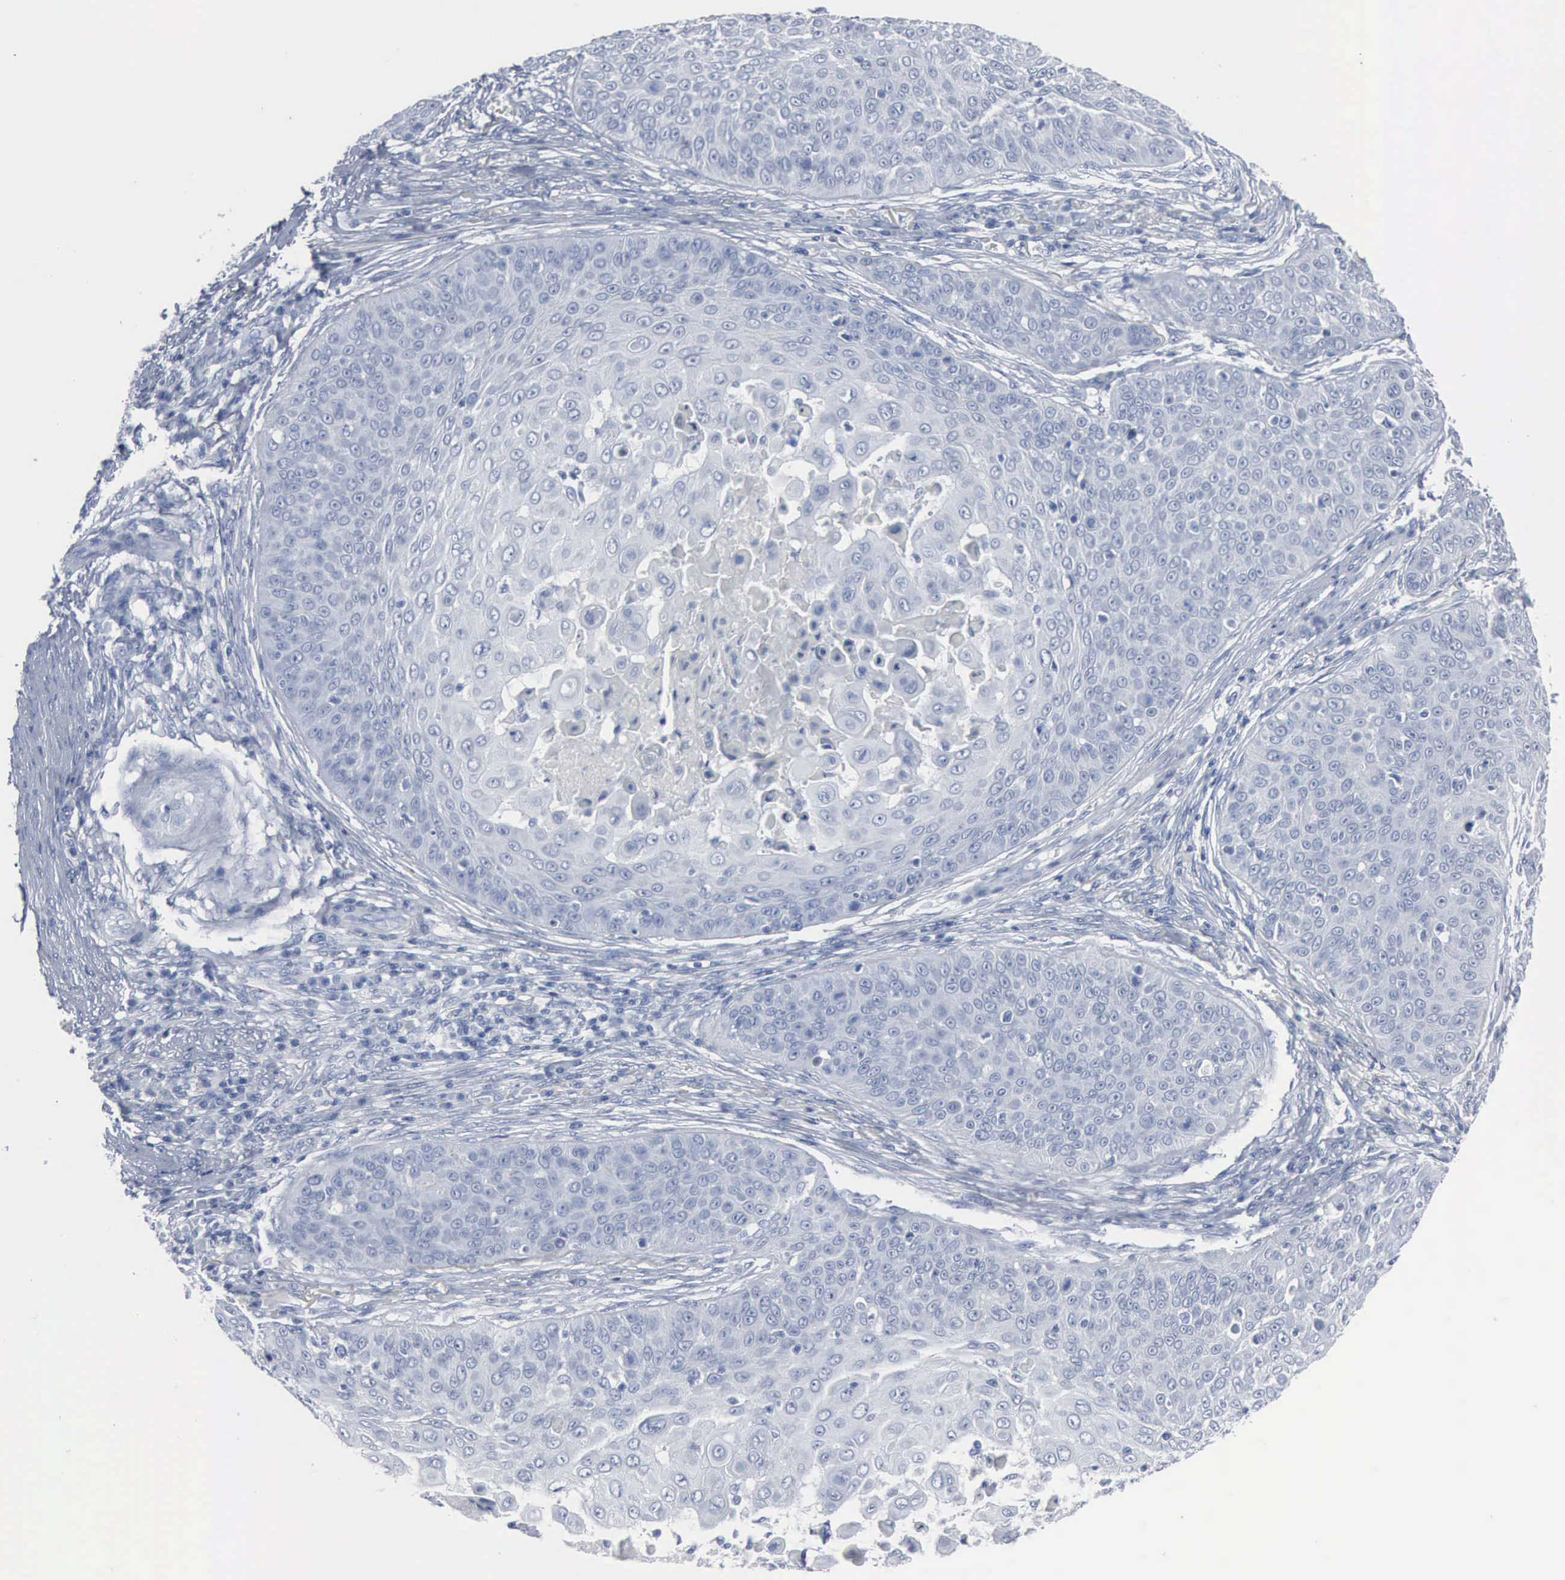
{"staining": {"intensity": "negative", "quantity": "none", "location": "none"}, "tissue": "skin cancer", "cell_type": "Tumor cells", "image_type": "cancer", "snomed": [{"axis": "morphology", "description": "Squamous cell carcinoma, NOS"}, {"axis": "topography", "description": "Skin"}], "caption": "High magnification brightfield microscopy of skin cancer stained with DAB (brown) and counterstained with hematoxylin (blue): tumor cells show no significant expression. Brightfield microscopy of IHC stained with DAB (3,3'-diaminobenzidine) (brown) and hematoxylin (blue), captured at high magnification.", "gene": "DMD", "patient": {"sex": "male", "age": 82}}